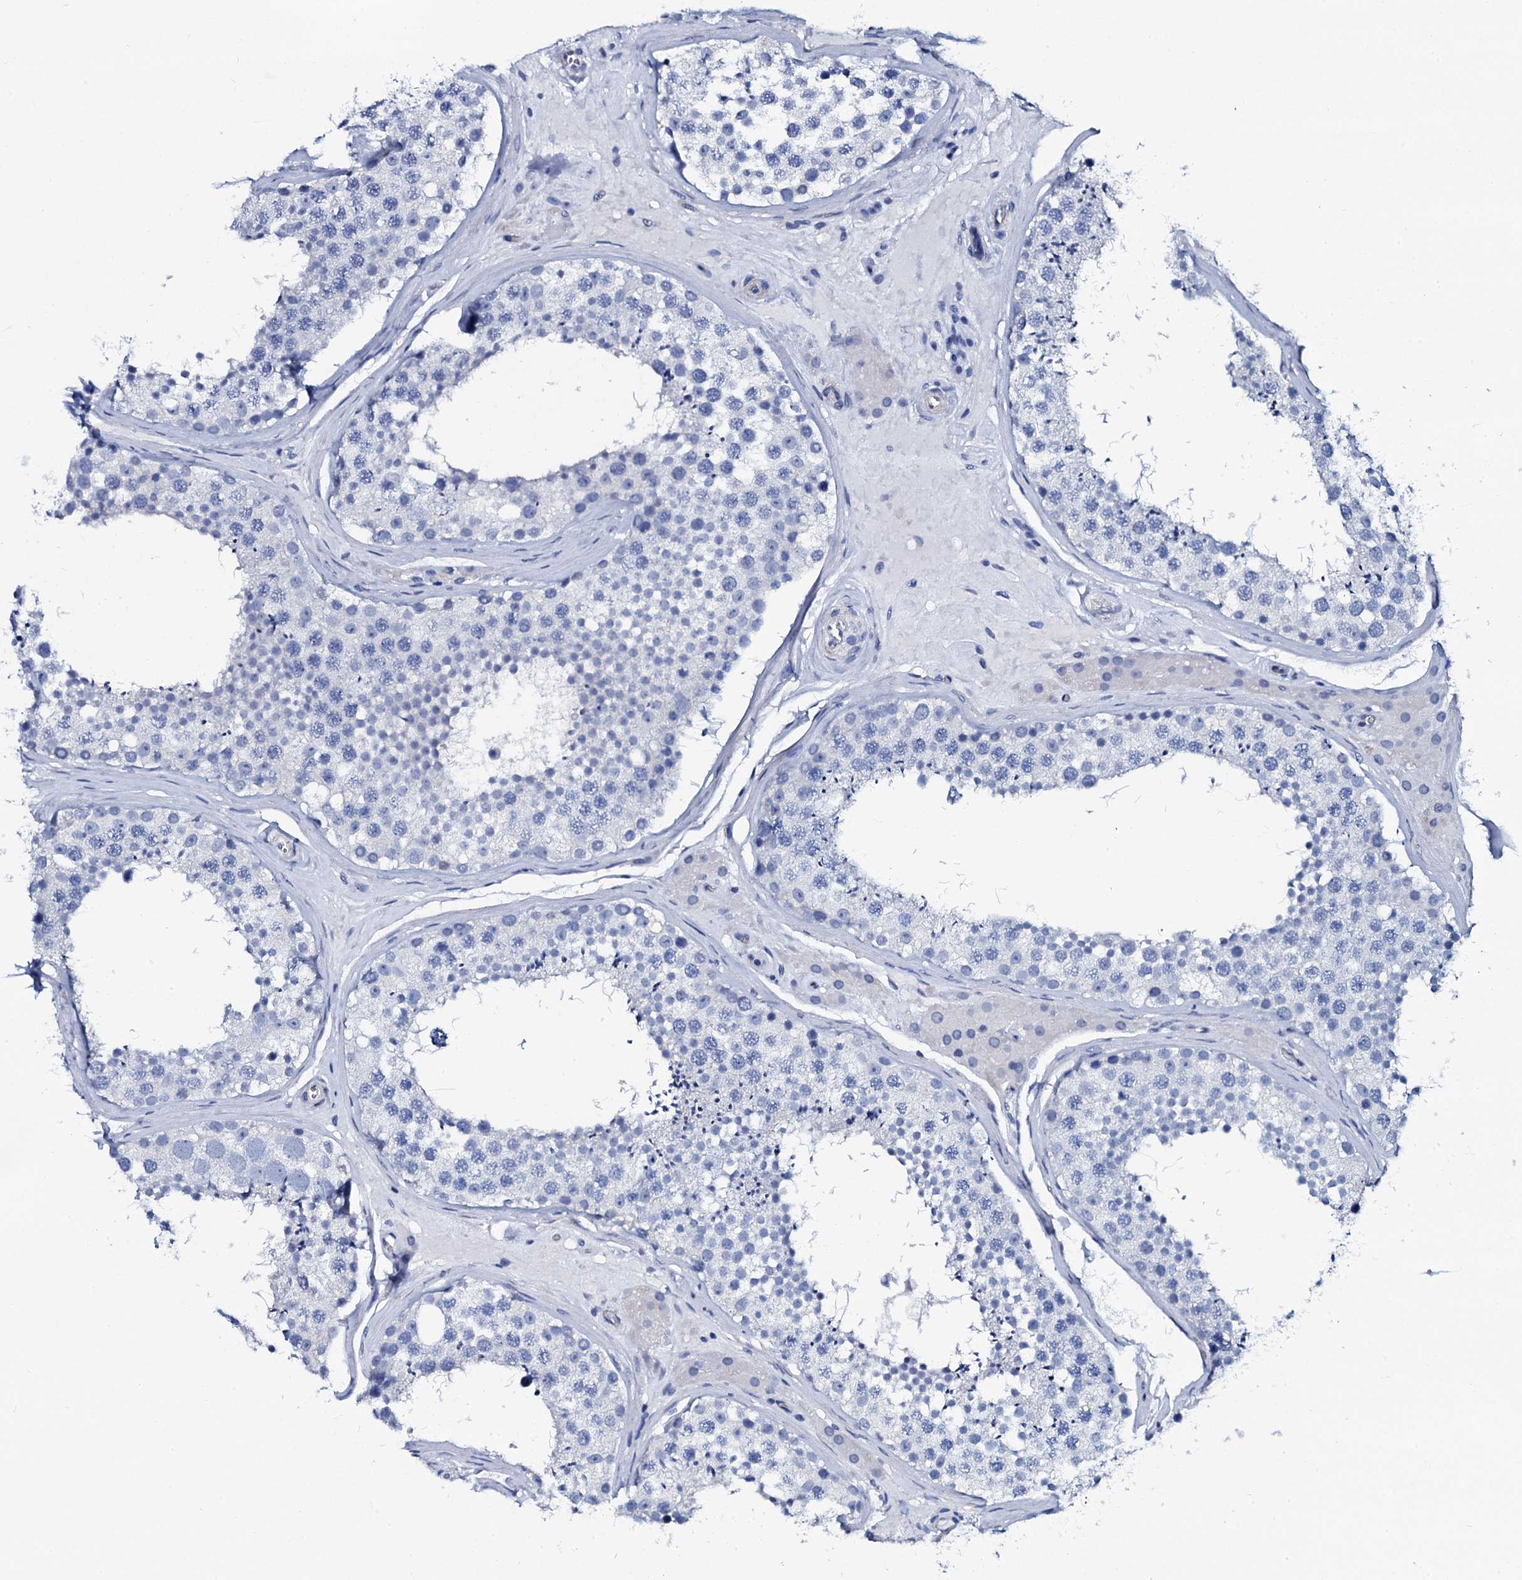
{"staining": {"intensity": "negative", "quantity": "none", "location": "none"}, "tissue": "testis", "cell_type": "Cells in seminiferous ducts", "image_type": "normal", "snomed": [{"axis": "morphology", "description": "Normal tissue, NOS"}, {"axis": "topography", "description": "Testis"}], "caption": "Immunohistochemical staining of normal testis reveals no significant staining in cells in seminiferous ducts.", "gene": "GYS2", "patient": {"sex": "male", "age": 46}}